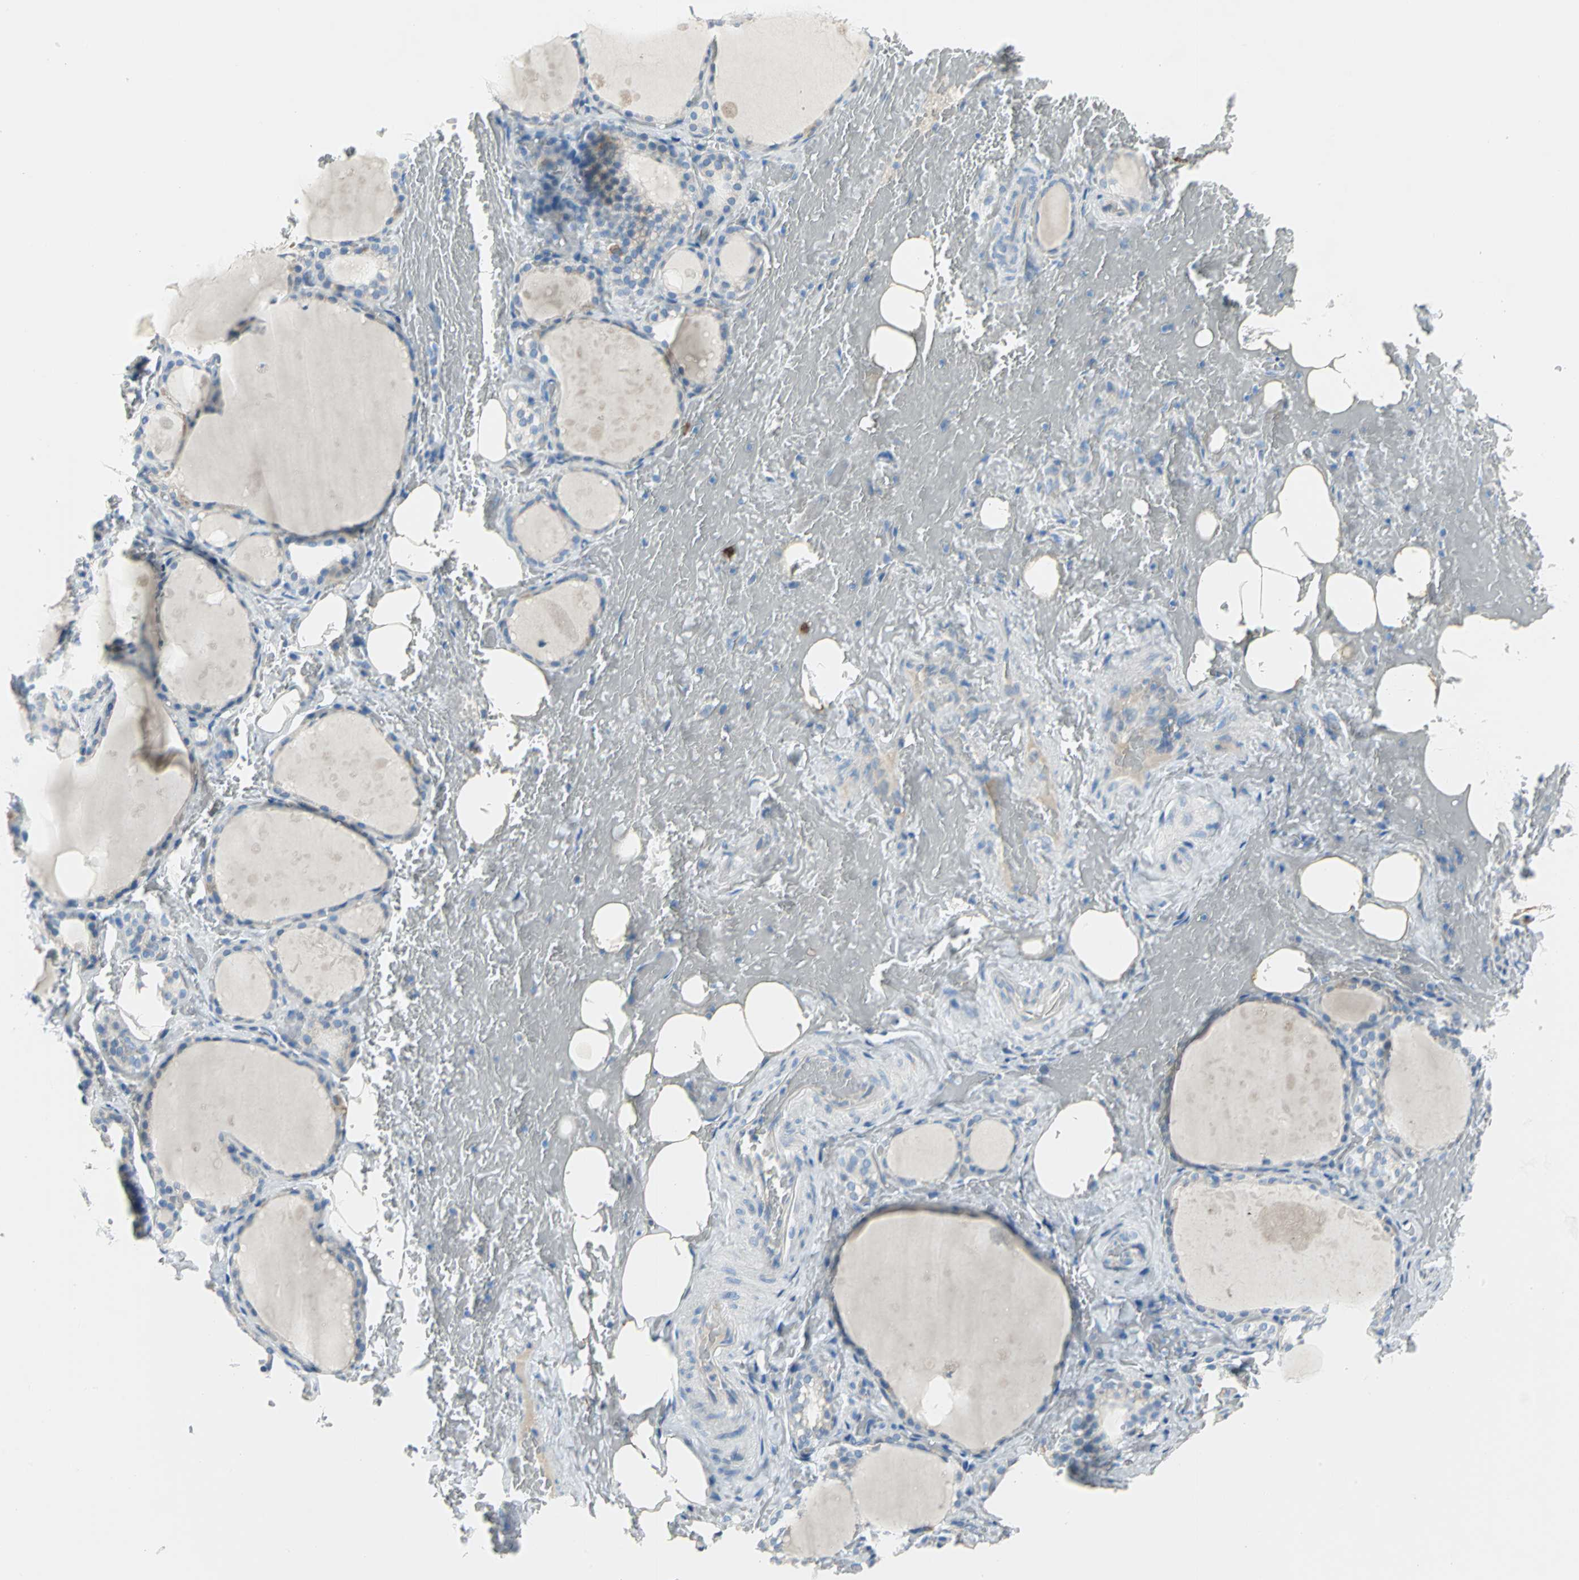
{"staining": {"intensity": "negative", "quantity": "none", "location": "none"}, "tissue": "thyroid gland", "cell_type": "Glandular cells", "image_type": "normal", "snomed": [{"axis": "morphology", "description": "Normal tissue, NOS"}, {"axis": "topography", "description": "Thyroid gland"}], "caption": "Immunohistochemistry (IHC) photomicrograph of normal thyroid gland: thyroid gland stained with DAB displays no significant protein staining in glandular cells.", "gene": "ALOX15", "patient": {"sex": "male", "age": 61}}